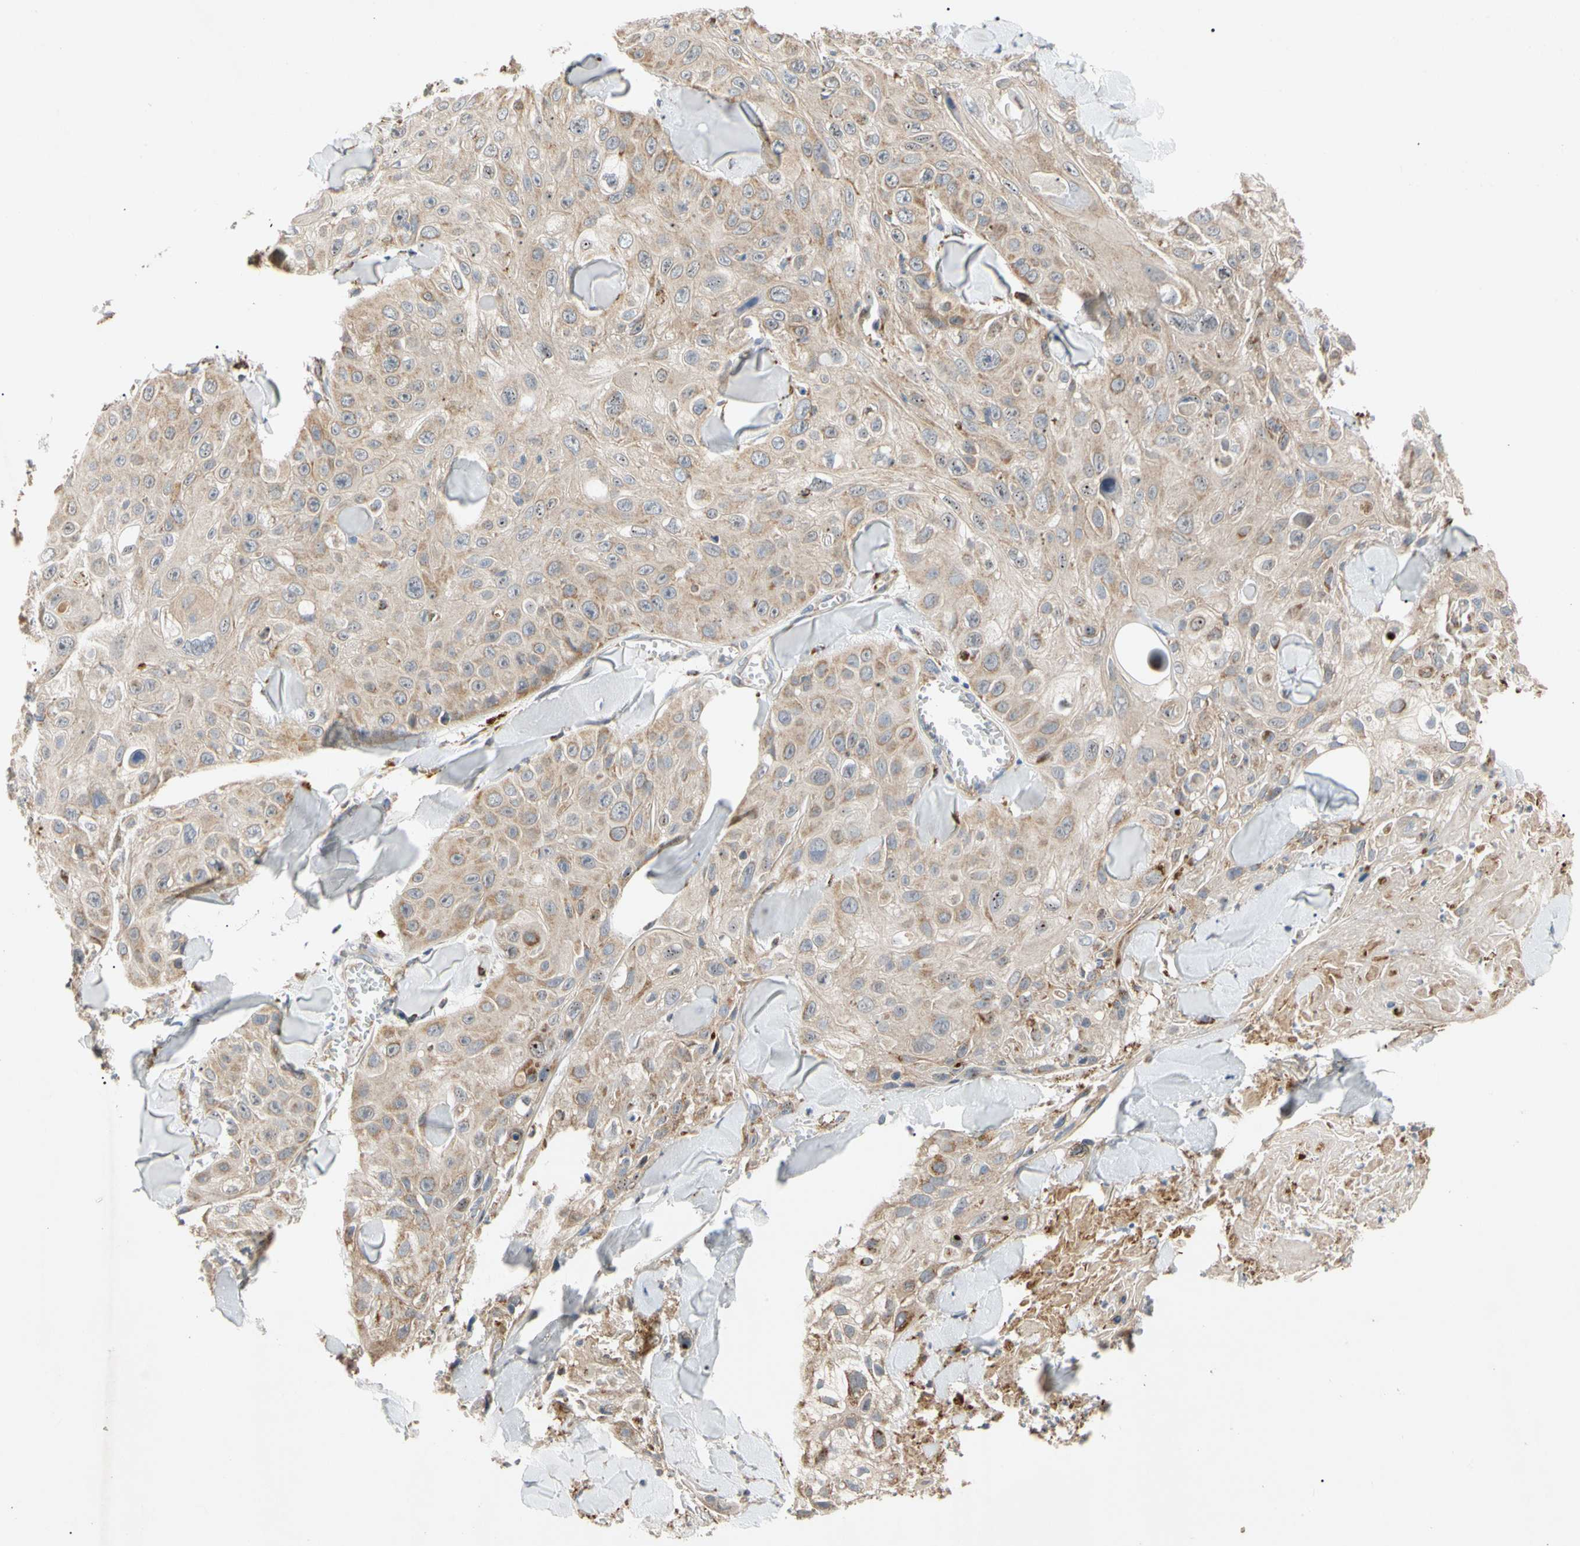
{"staining": {"intensity": "moderate", "quantity": ">75%", "location": "cytoplasmic/membranous"}, "tissue": "skin cancer", "cell_type": "Tumor cells", "image_type": "cancer", "snomed": [{"axis": "morphology", "description": "Squamous cell carcinoma, NOS"}, {"axis": "topography", "description": "Skin"}], "caption": "Brown immunohistochemical staining in skin cancer (squamous cell carcinoma) reveals moderate cytoplasmic/membranous positivity in approximately >75% of tumor cells. The protein is shown in brown color, while the nuclei are stained blue.", "gene": "GPD2", "patient": {"sex": "male", "age": 86}}